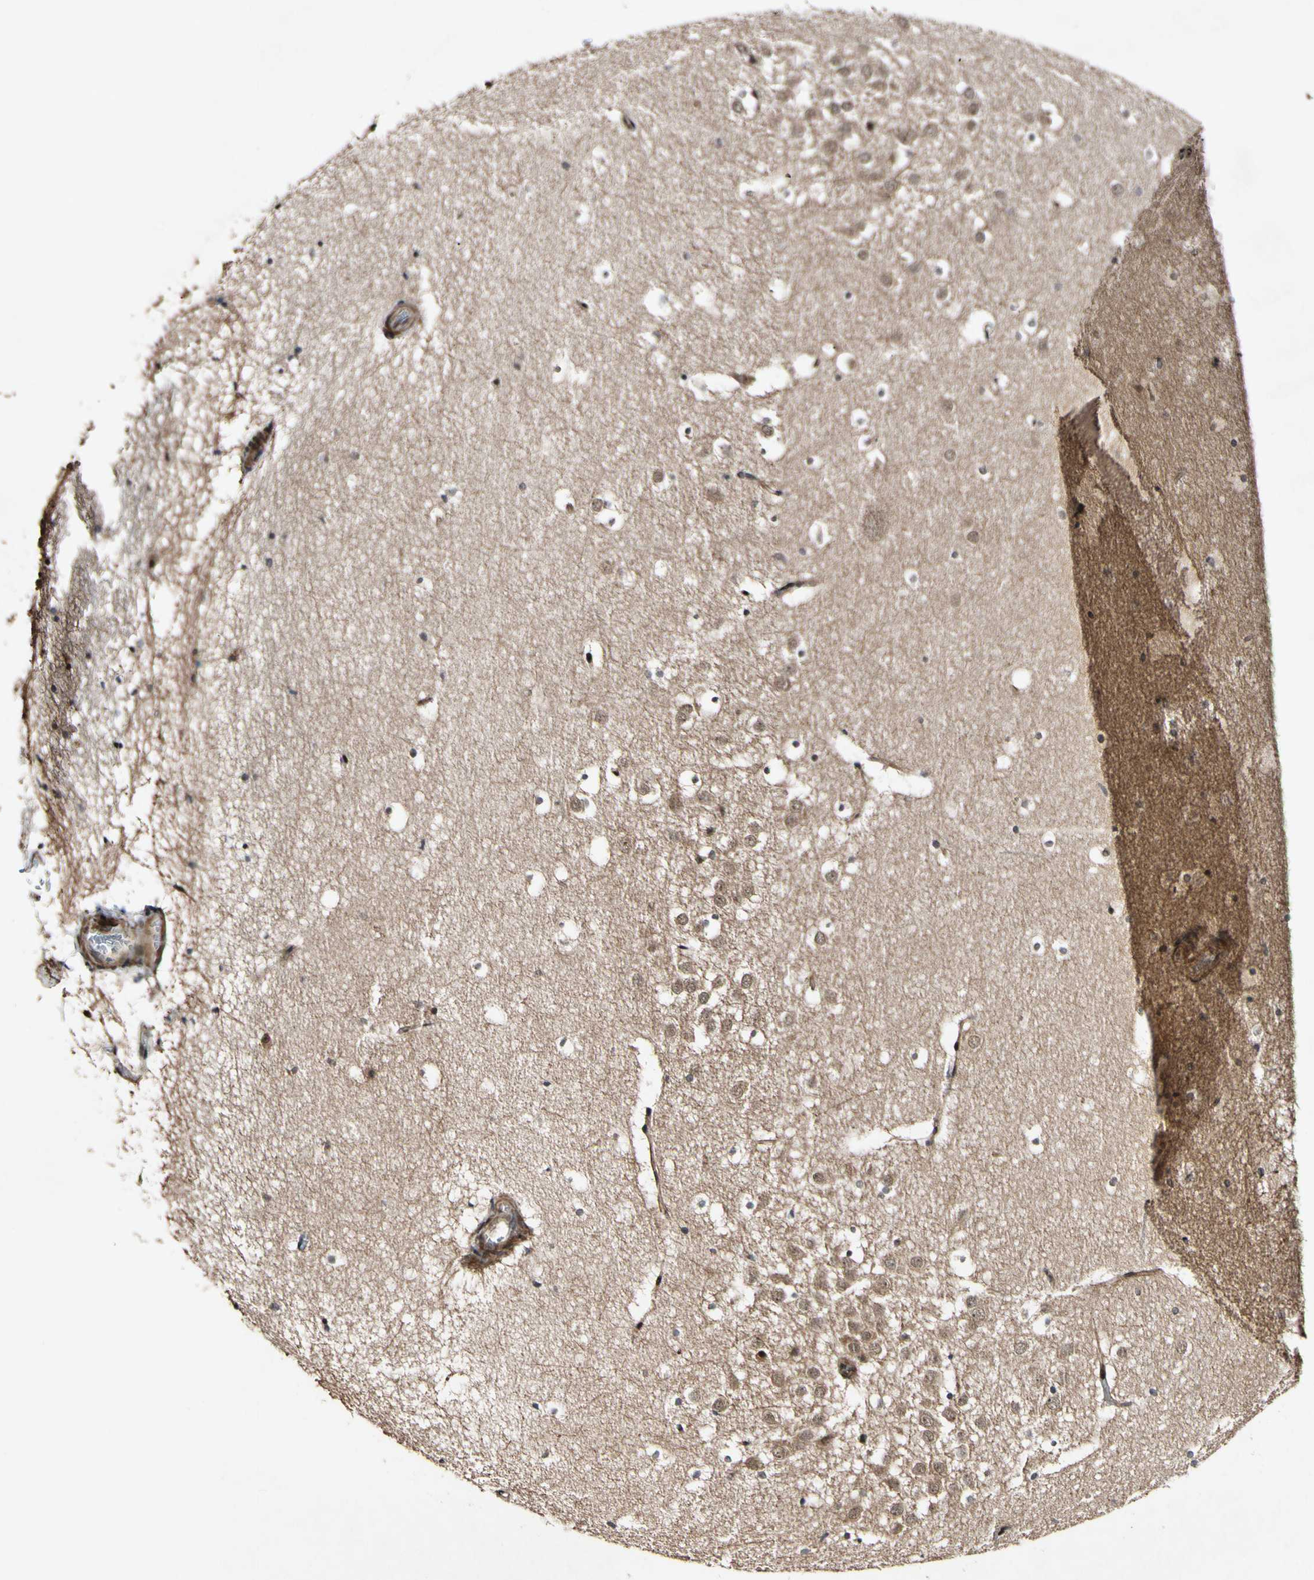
{"staining": {"intensity": "moderate", "quantity": ">75%", "location": "nuclear"}, "tissue": "hippocampus", "cell_type": "Glial cells", "image_type": "normal", "snomed": [{"axis": "morphology", "description": "Normal tissue, NOS"}, {"axis": "topography", "description": "Hippocampus"}], "caption": "IHC staining of unremarkable hippocampus, which shows medium levels of moderate nuclear expression in about >75% of glial cells indicating moderate nuclear protein expression. The staining was performed using DAB (brown) for protein detection and nuclei were counterstained in hematoxylin (blue).", "gene": "CSNK1E", "patient": {"sex": "male", "age": 45}}